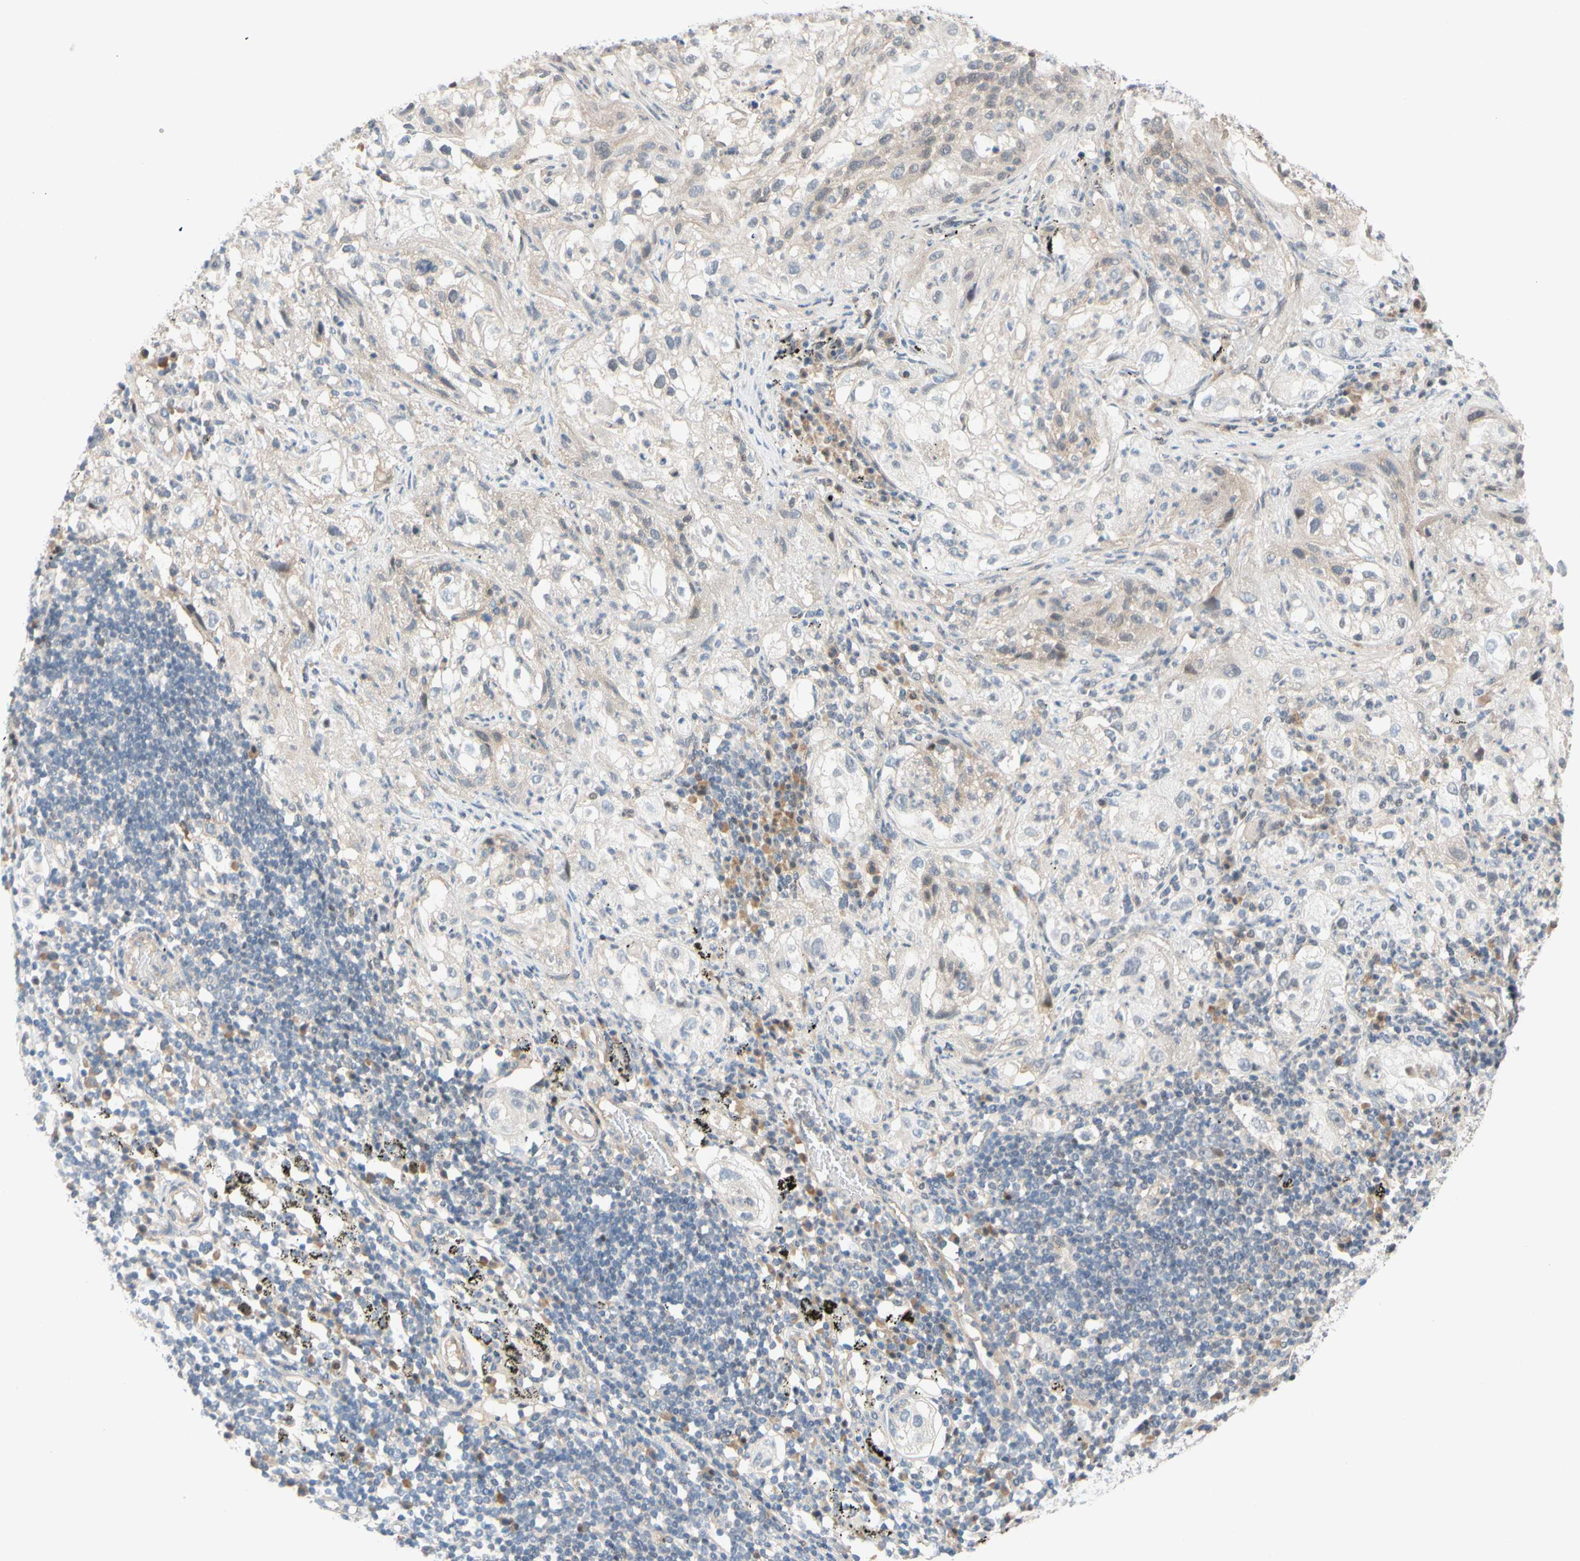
{"staining": {"intensity": "weak", "quantity": "<25%", "location": "cytoplasmic/membranous"}, "tissue": "lung cancer", "cell_type": "Tumor cells", "image_type": "cancer", "snomed": [{"axis": "morphology", "description": "Inflammation, NOS"}, {"axis": "morphology", "description": "Squamous cell carcinoma, NOS"}, {"axis": "topography", "description": "Lymph node"}, {"axis": "topography", "description": "Soft tissue"}, {"axis": "topography", "description": "Lung"}], "caption": "Image shows no significant protein expression in tumor cells of lung cancer (squamous cell carcinoma).", "gene": "TAF4", "patient": {"sex": "male", "age": 66}}